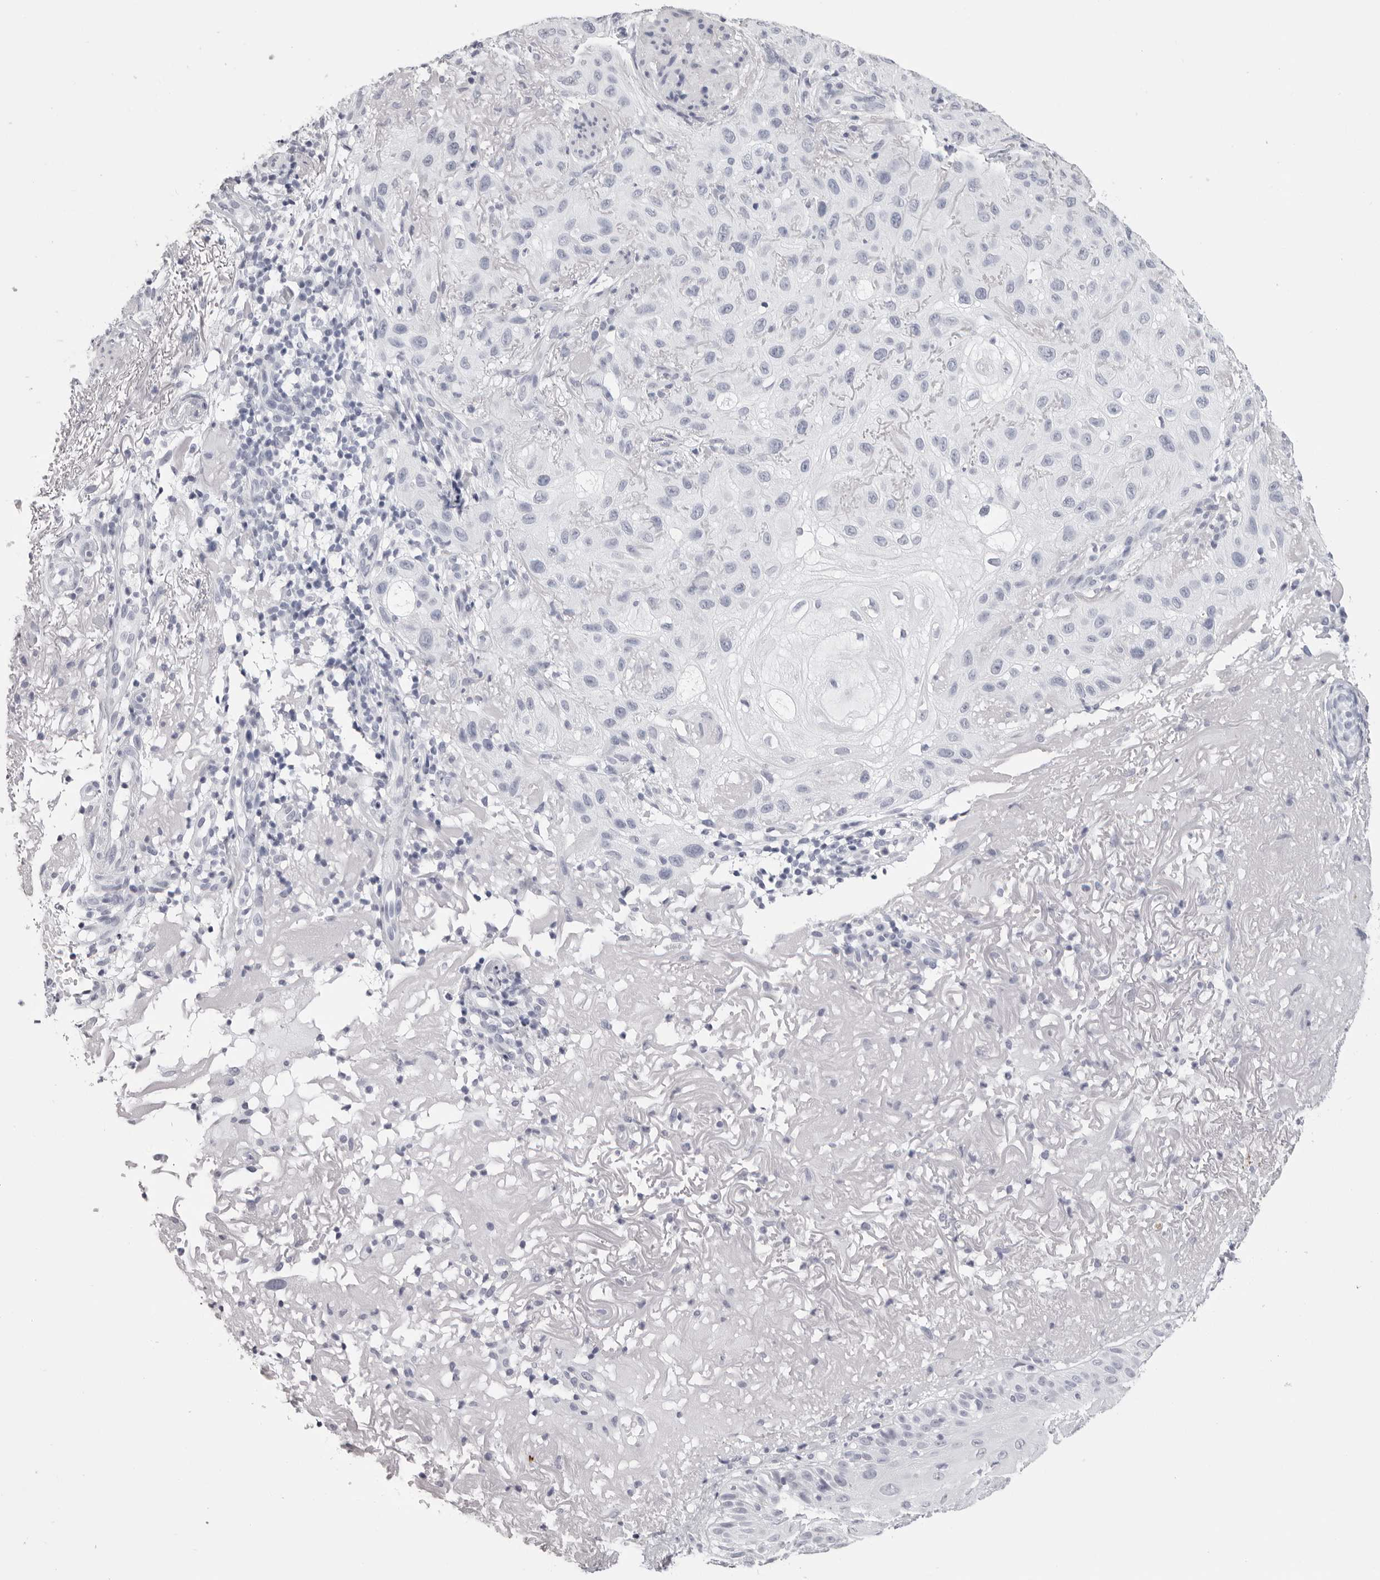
{"staining": {"intensity": "negative", "quantity": "none", "location": "none"}, "tissue": "skin cancer", "cell_type": "Tumor cells", "image_type": "cancer", "snomed": [{"axis": "morphology", "description": "Normal tissue, NOS"}, {"axis": "morphology", "description": "Squamous cell carcinoma, NOS"}, {"axis": "topography", "description": "Skin"}], "caption": "High magnification brightfield microscopy of squamous cell carcinoma (skin) stained with DAB (3,3'-diaminobenzidine) (brown) and counterstained with hematoxylin (blue): tumor cells show no significant staining.", "gene": "RHO", "patient": {"sex": "female", "age": 96}}